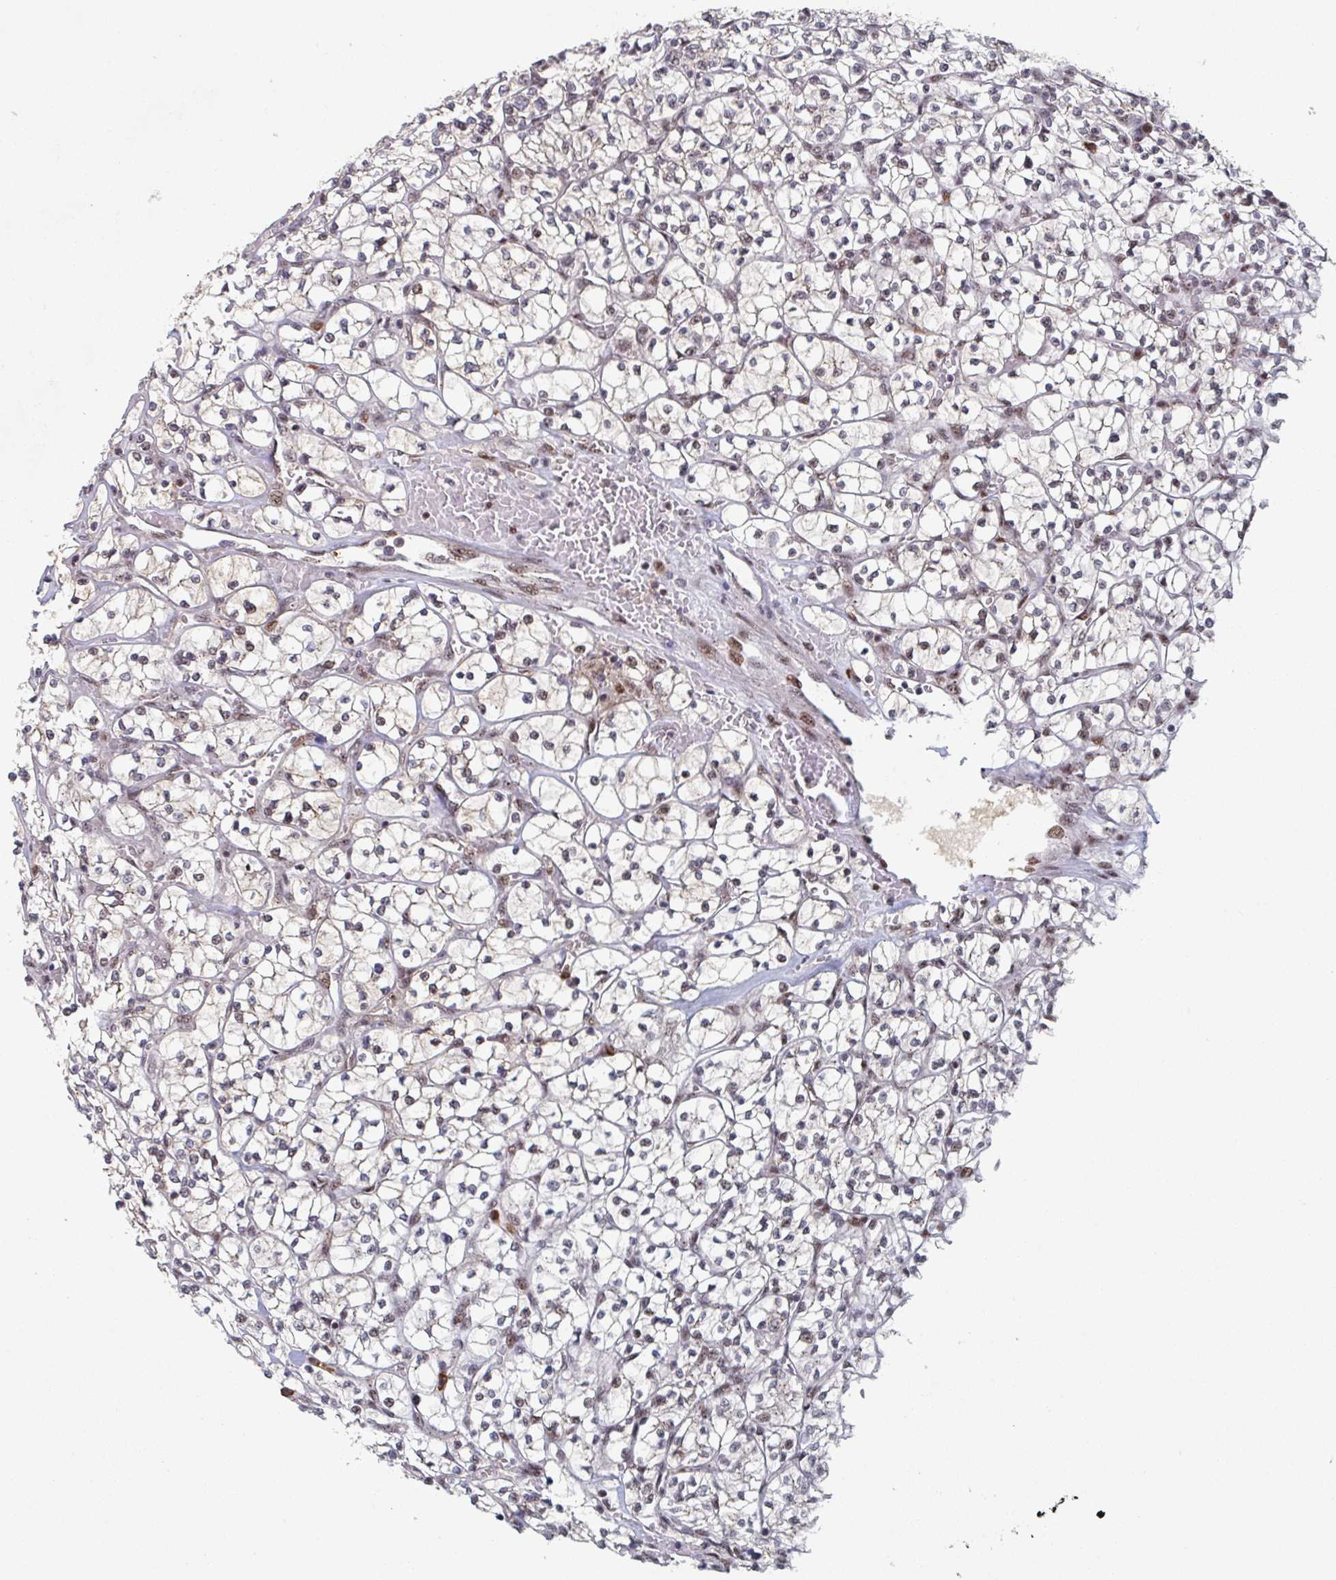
{"staining": {"intensity": "weak", "quantity": "25%-75%", "location": "cytoplasmic/membranous,nuclear"}, "tissue": "renal cancer", "cell_type": "Tumor cells", "image_type": "cancer", "snomed": [{"axis": "morphology", "description": "Adenocarcinoma, NOS"}, {"axis": "topography", "description": "Kidney"}], "caption": "Protein staining exhibits weak cytoplasmic/membranous and nuclear staining in approximately 25%-75% of tumor cells in renal cancer. The staining is performed using DAB (3,3'-diaminobenzidine) brown chromogen to label protein expression. The nuclei are counter-stained blue using hematoxylin.", "gene": "RNF212", "patient": {"sex": "female", "age": 64}}